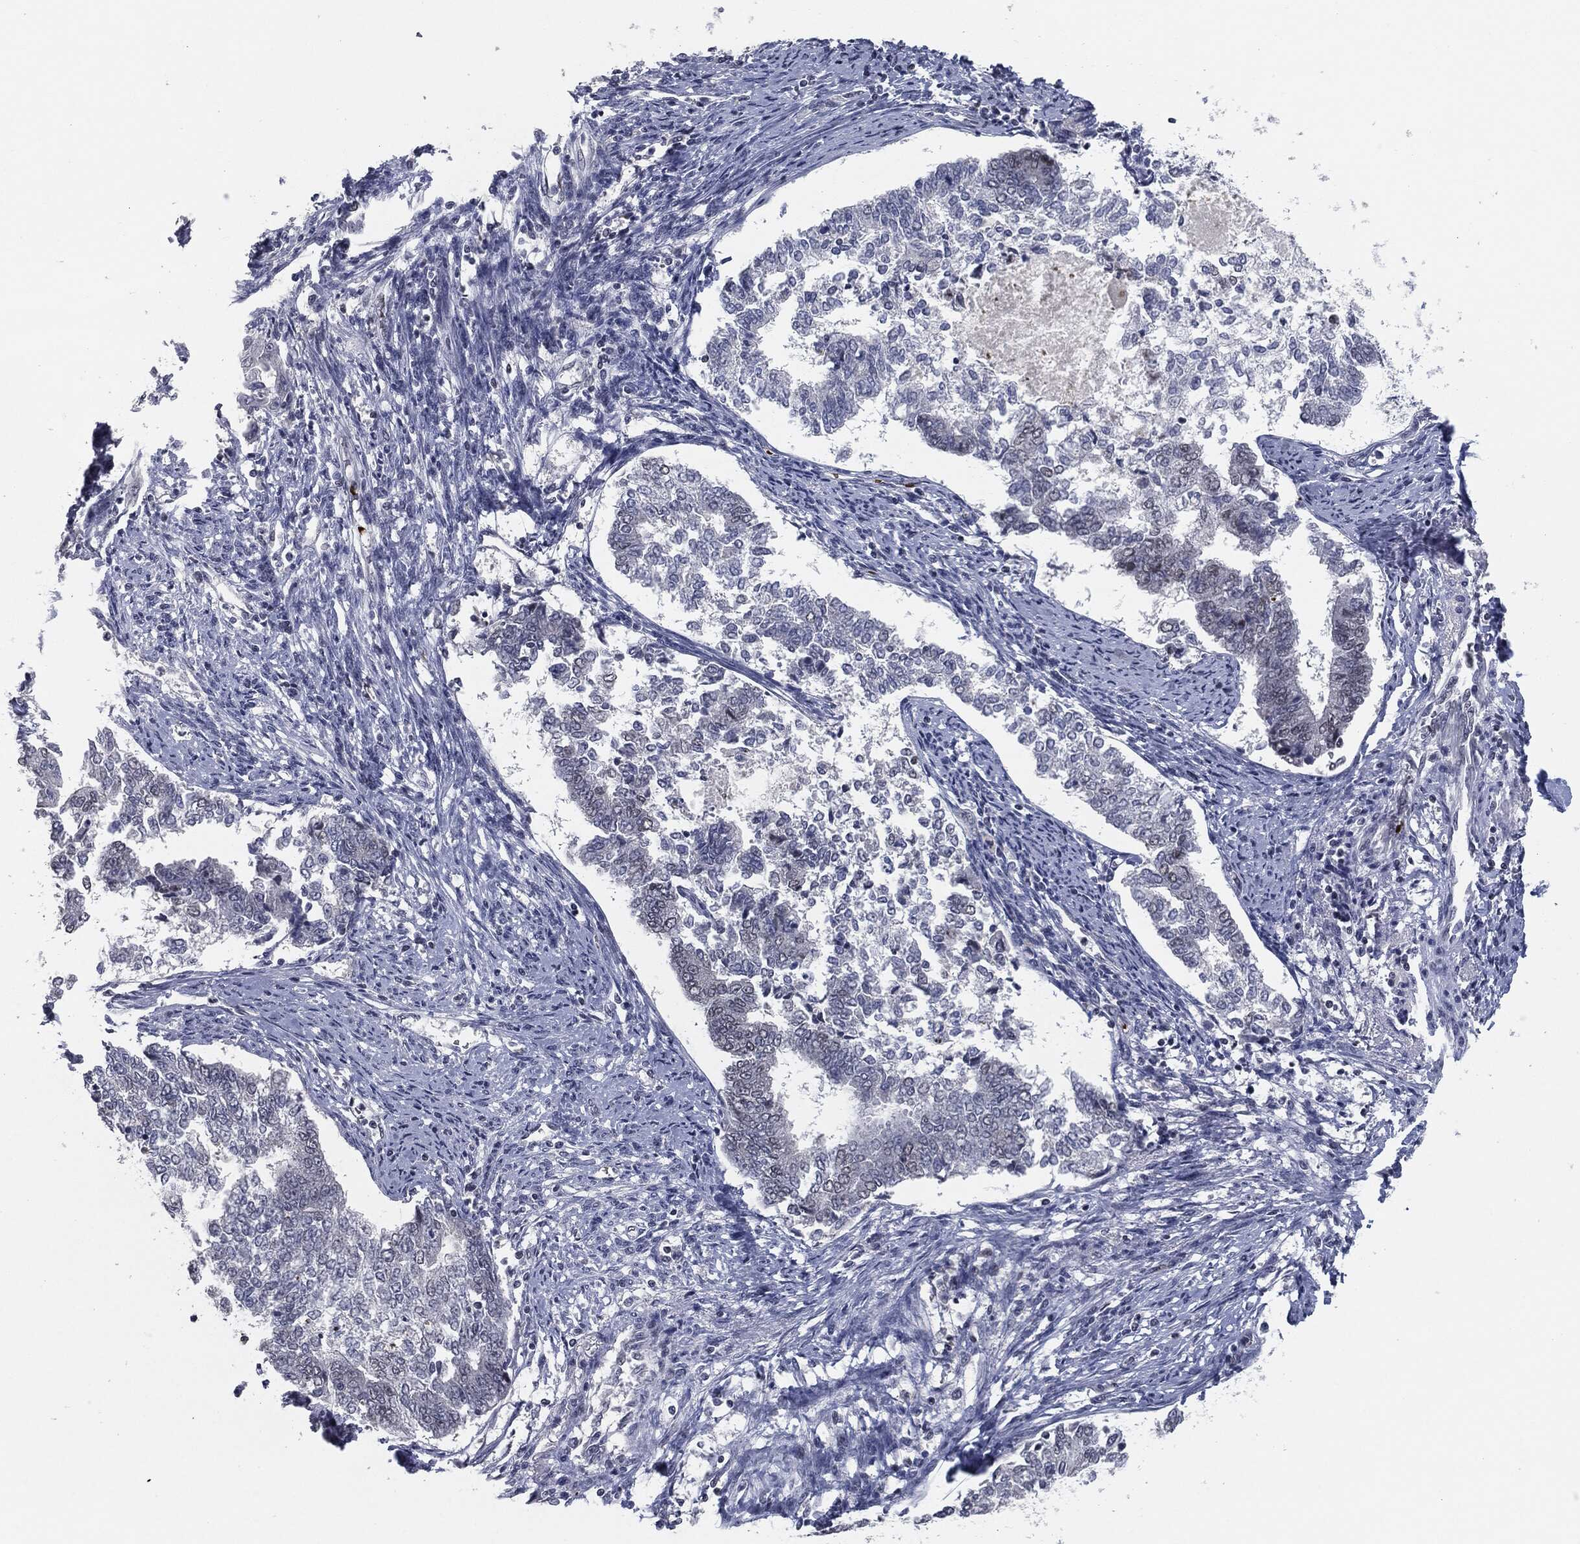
{"staining": {"intensity": "negative", "quantity": "none", "location": "none"}, "tissue": "endometrial cancer", "cell_type": "Tumor cells", "image_type": "cancer", "snomed": [{"axis": "morphology", "description": "Adenocarcinoma, NOS"}, {"axis": "topography", "description": "Endometrium"}], "caption": "This is a micrograph of IHC staining of endometrial cancer (adenocarcinoma), which shows no staining in tumor cells. The staining is performed using DAB (3,3'-diaminobenzidine) brown chromogen with nuclei counter-stained in using hematoxylin.", "gene": "ANXA1", "patient": {"sex": "female", "age": 65}}